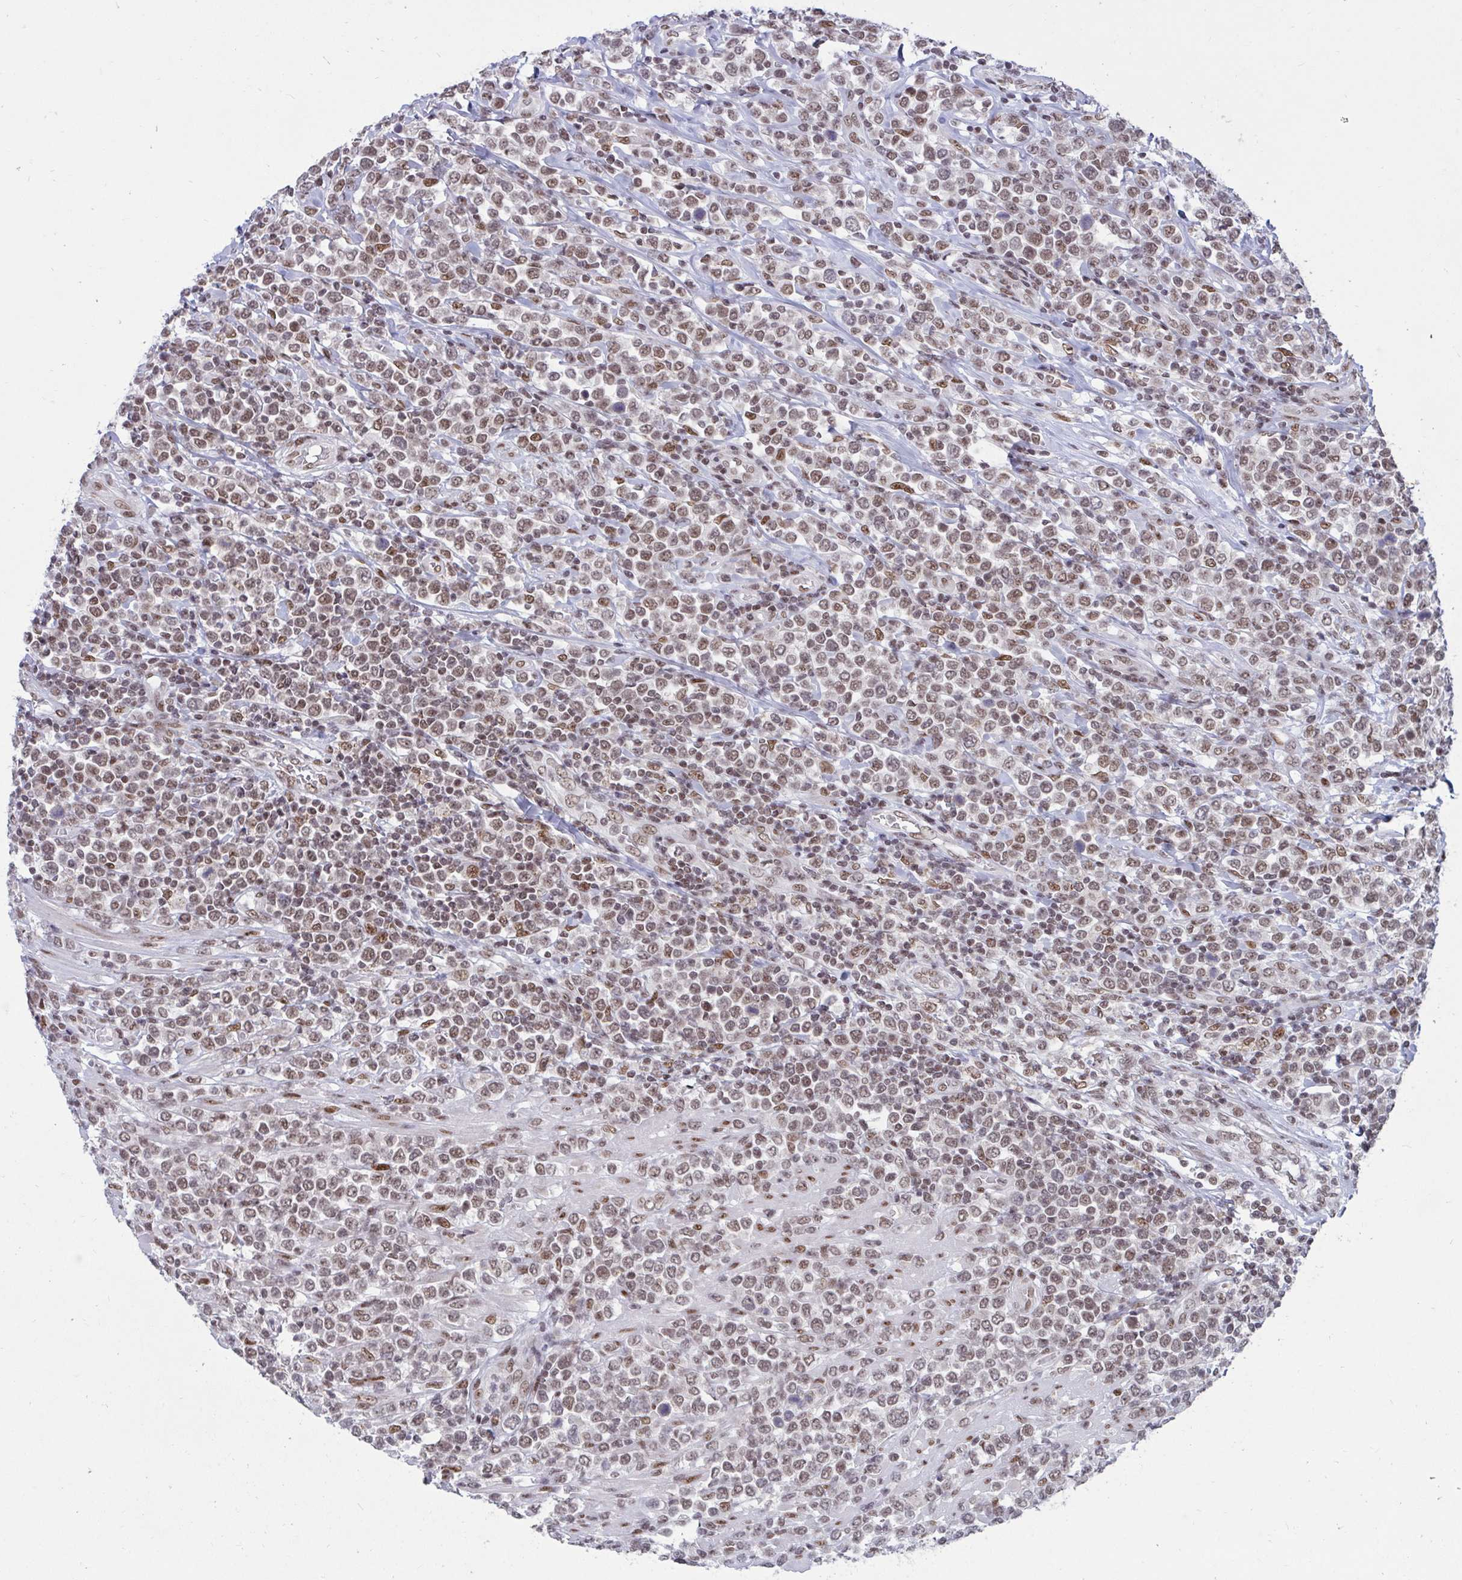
{"staining": {"intensity": "moderate", "quantity": ">75%", "location": "nuclear"}, "tissue": "lymphoma", "cell_type": "Tumor cells", "image_type": "cancer", "snomed": [{"axis": "morphology", "description": "Malignant lymphoma, non-Hodgkin's type, High grade"}, {"axis": "topography", "description": "Soft tissue"}], "caption": "Protein analysis of high-grade malignant lymphoma, non-Hodgkin's type tissue demonstrates moderate nuclear staining in approximately >75% of tumor cells. (DAB IHC with brightfield microscopy, high magnification).", "gene": "PHF10", "patient": {"sex": "female", "age": 56}}